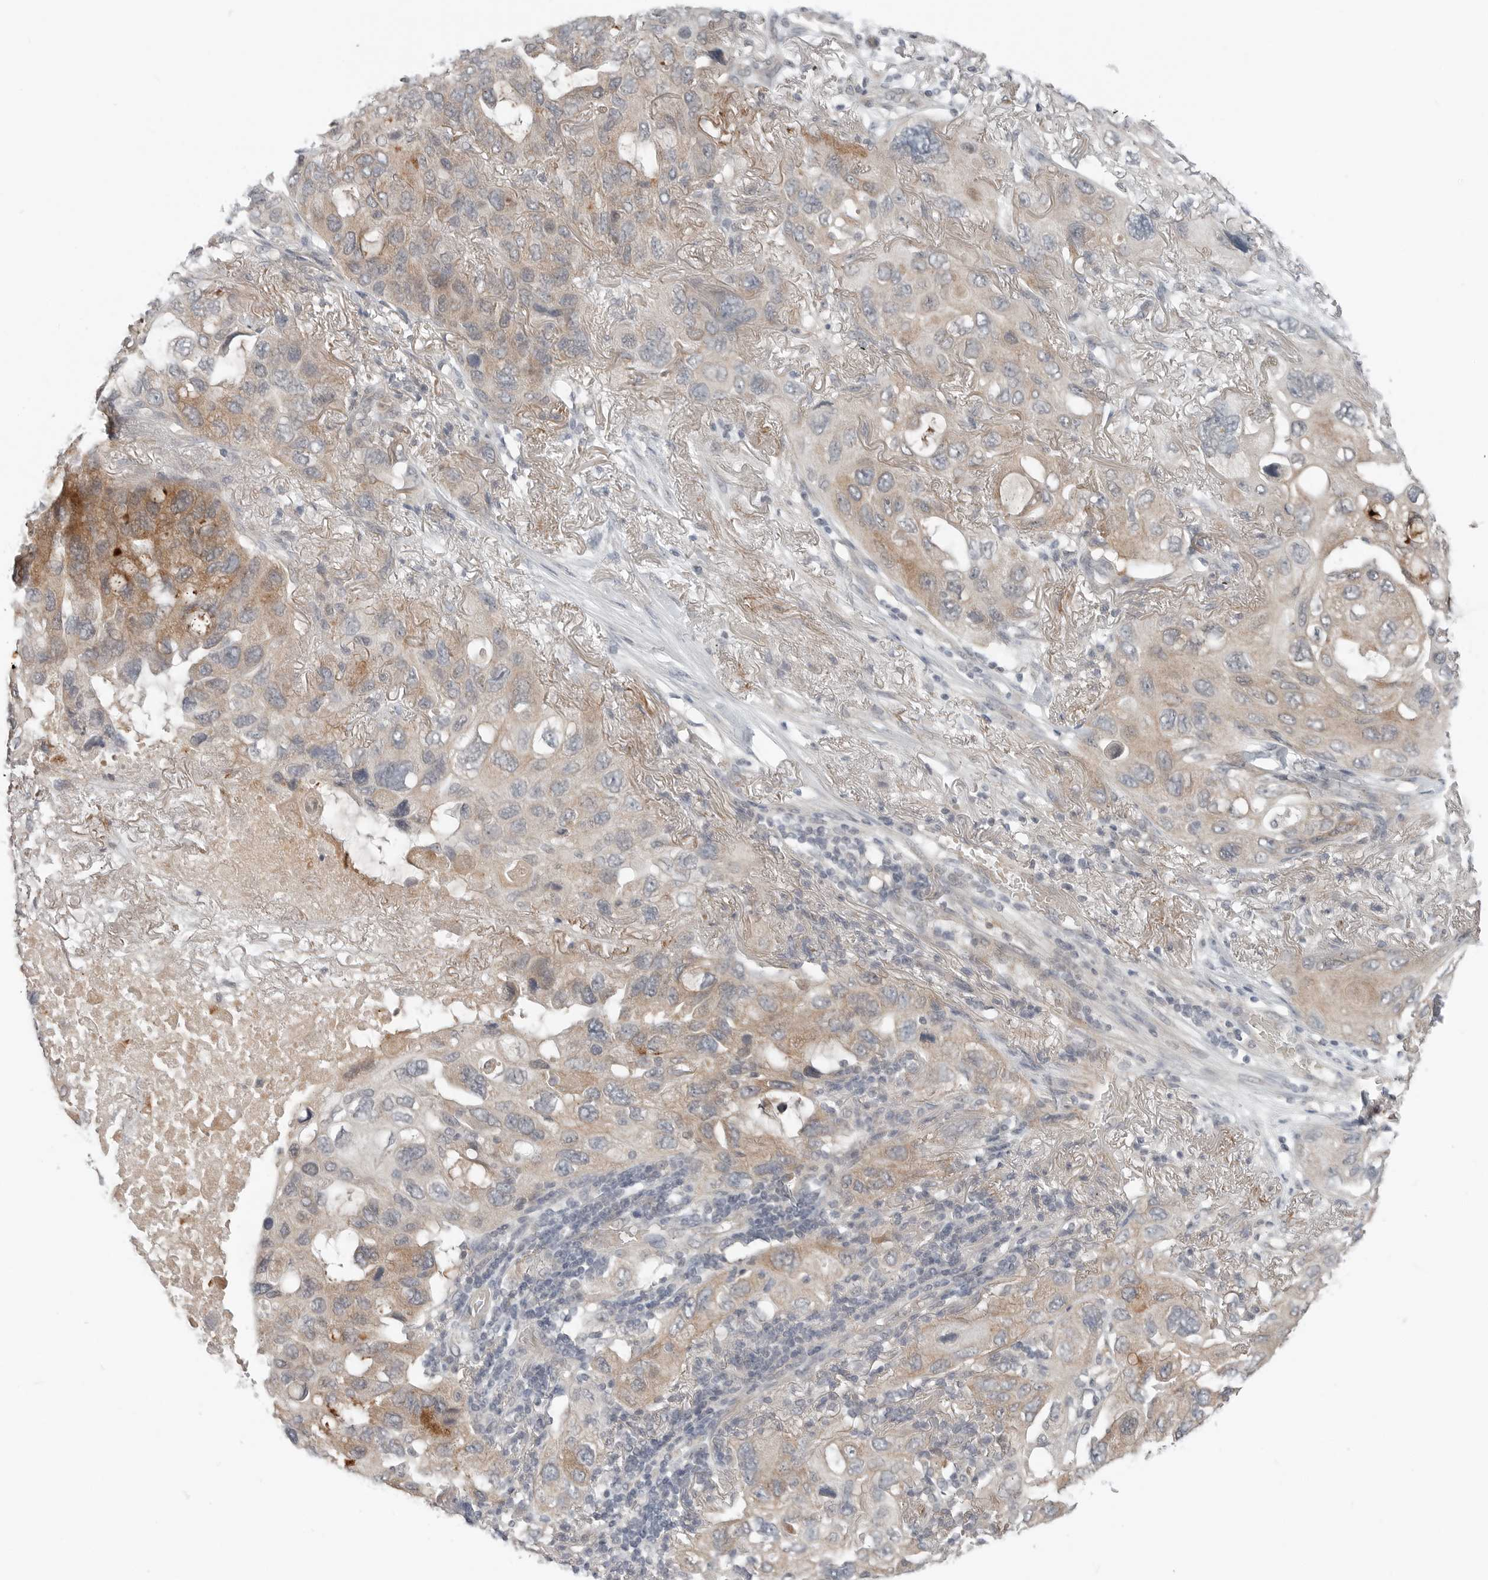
{"staining": {"intensity": "weak", "quantity": "25%-75%", "location": "cytoplasmic/membranous"}, "tissue": "lung cancer", "cell_type": "Tumor cells", "image_type": "cancer", "snomed": [{"axis": "morphology", "description": "Squamous cell carcinoma, NOS"}, {"axis": "topography", "description": "Lung"}], "caption": "A histopathology image of human lung cancer stained for a protein displays weak cytoplasmic/membranous brown staining in tumor cells.", "gene": "FCRLB", "patient": {"sex": "female", "age": 73}}